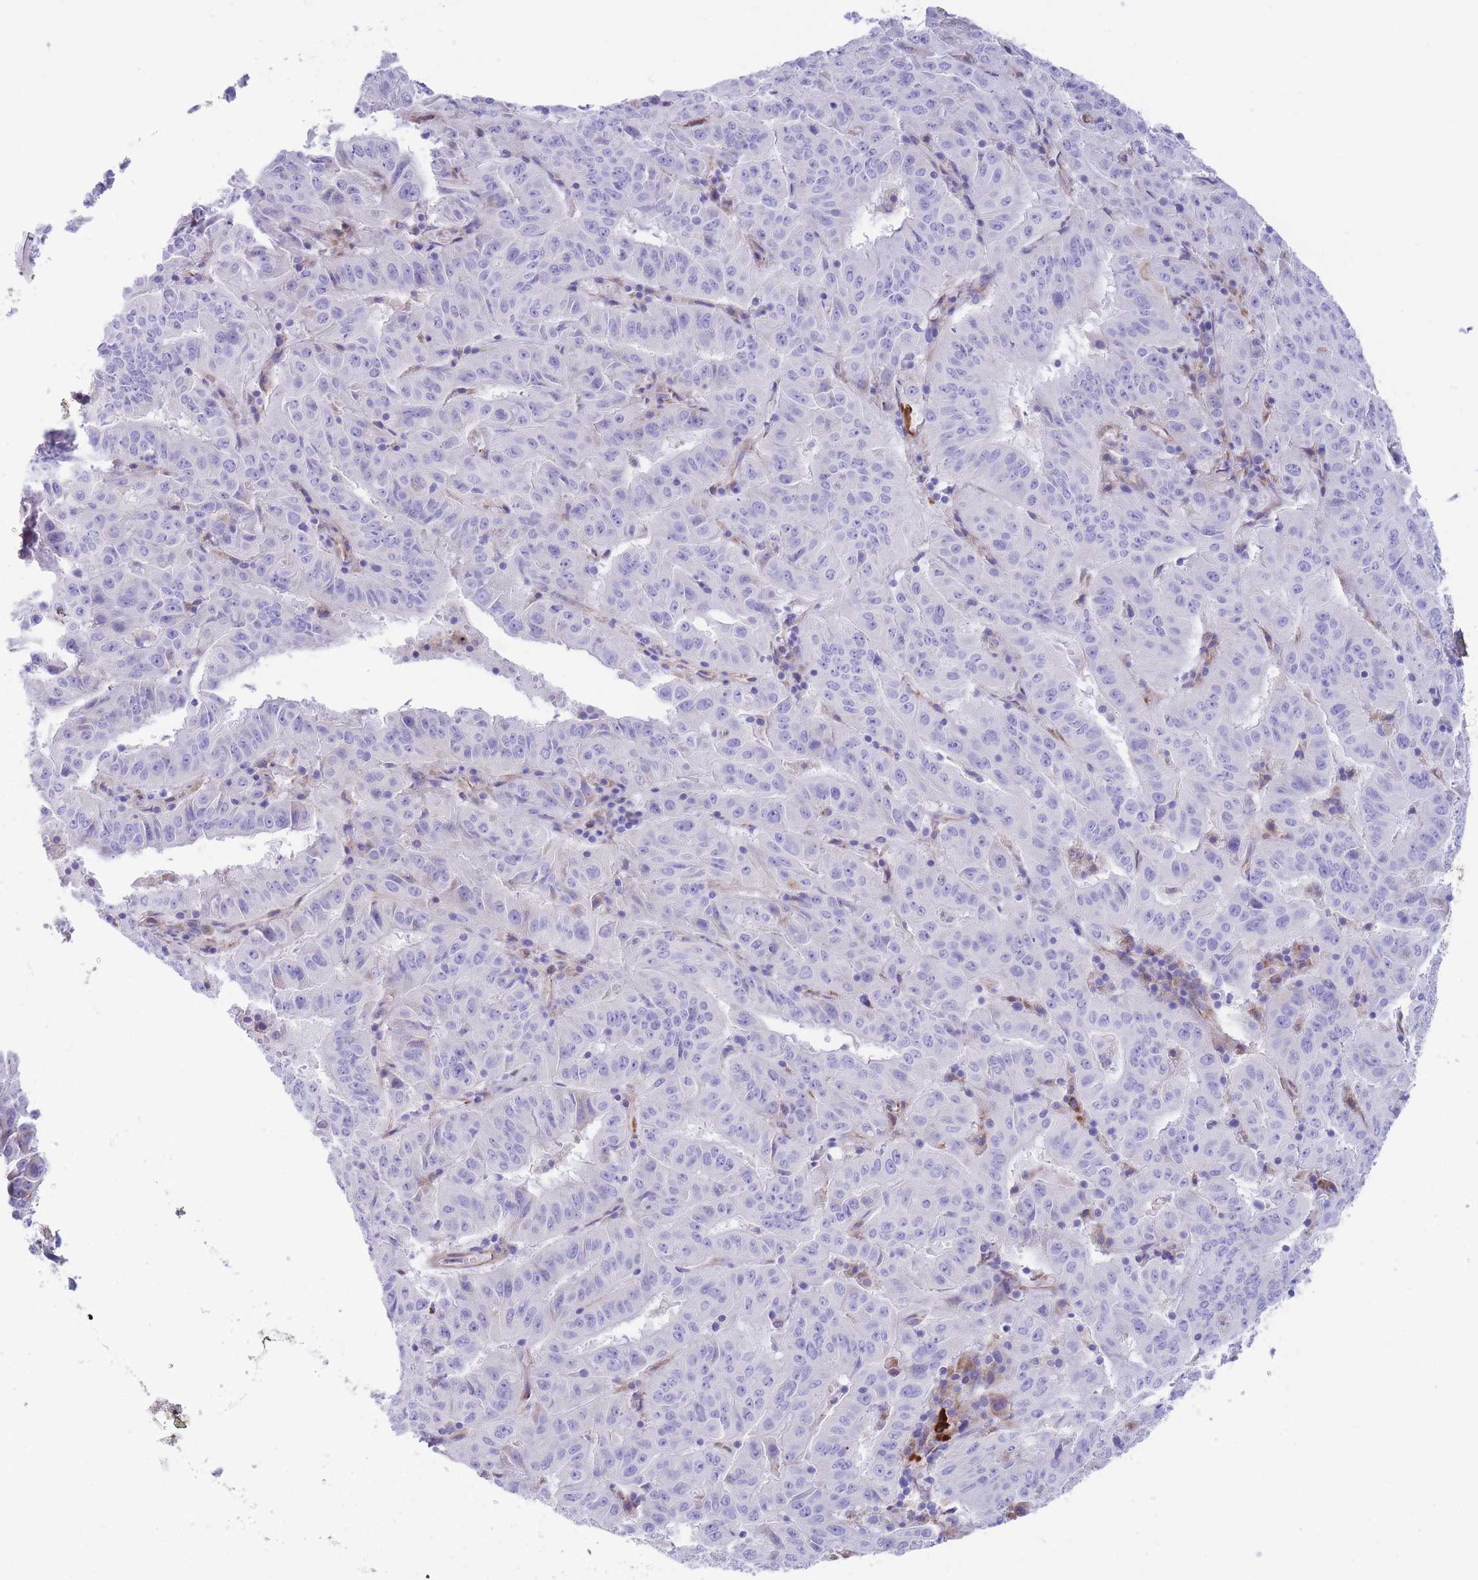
{"staining": {"intensity": "negative", "quantity": "none", "location": "none"}, "tissue": "pancreatic cancer", "cell_type": "Tumor cells", "image_type": "cancer", "snomed": [{"axis": "morphology", "description": "Adenocarcinoma, NOS"}, {"axis": "topography", "description": "Pancreas"}], "caption": "This is an IHC histopathology image of adenocarcinoma (pancreatic). There is no staining in tumor cells.", "gene": "DET1", "patient": {"sex": "male", "age": 63}}